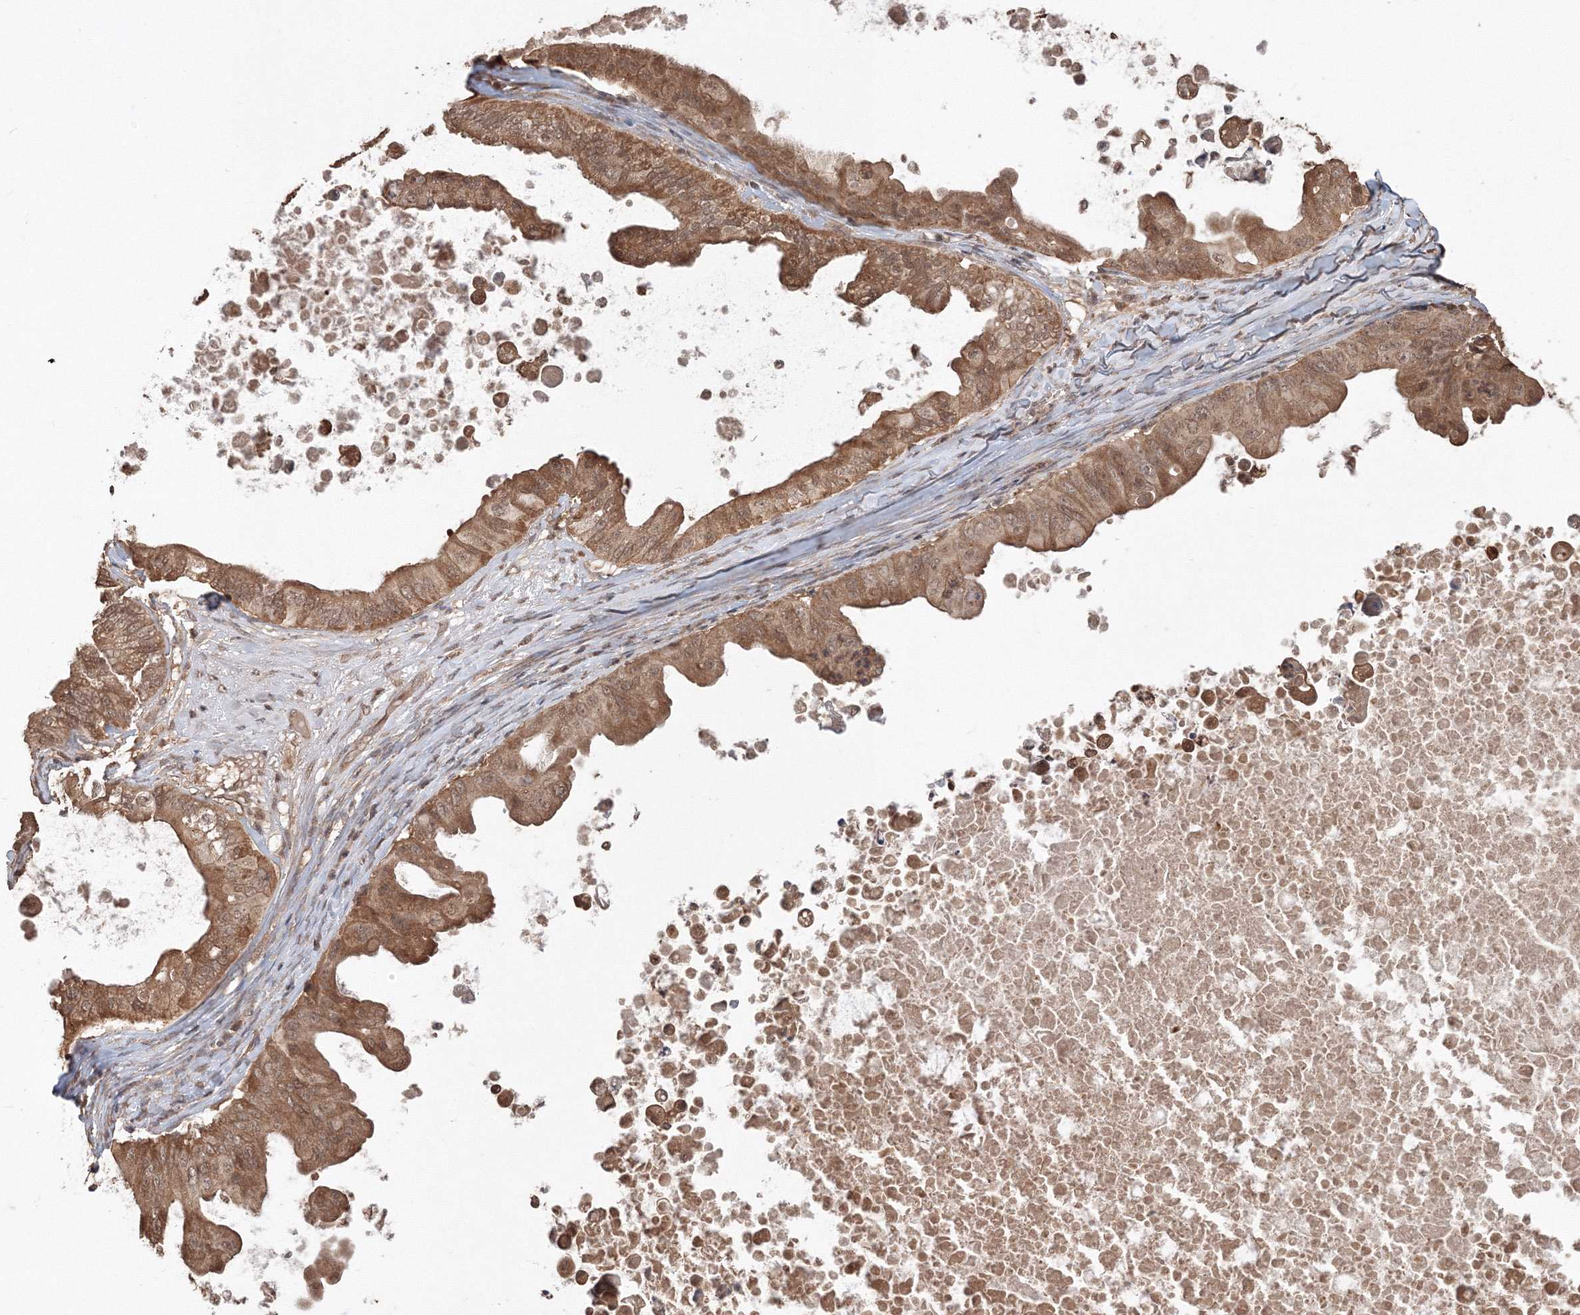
{"staining": {"intensity": "moderate", "quantity": ">75%", "location": "cytoplasmic/membranous"}, "tissue": "ovarian cancer", "cell_type": "Tumor cells", "image_type": "cancer", "snomed": [{"axis": "morphology", "description": "Cystadenocarcinoma, mucinous, NOS"}, {"axis": "topography", "description": "Ovary"}], "caption": "High-magnification brightfield microscopy of ovarian mucinous cystadenocarcinoma stained with DAB (3,3'-diaminobenzidine) (brown) and counterstained with hematoxylin (blue). tumor cells exhibit moderate cytoplasmic/membranous positivity is present in about>75% of cells.", "gene": "CCDC122", "patient": {"sex": "female", "age": 37}}